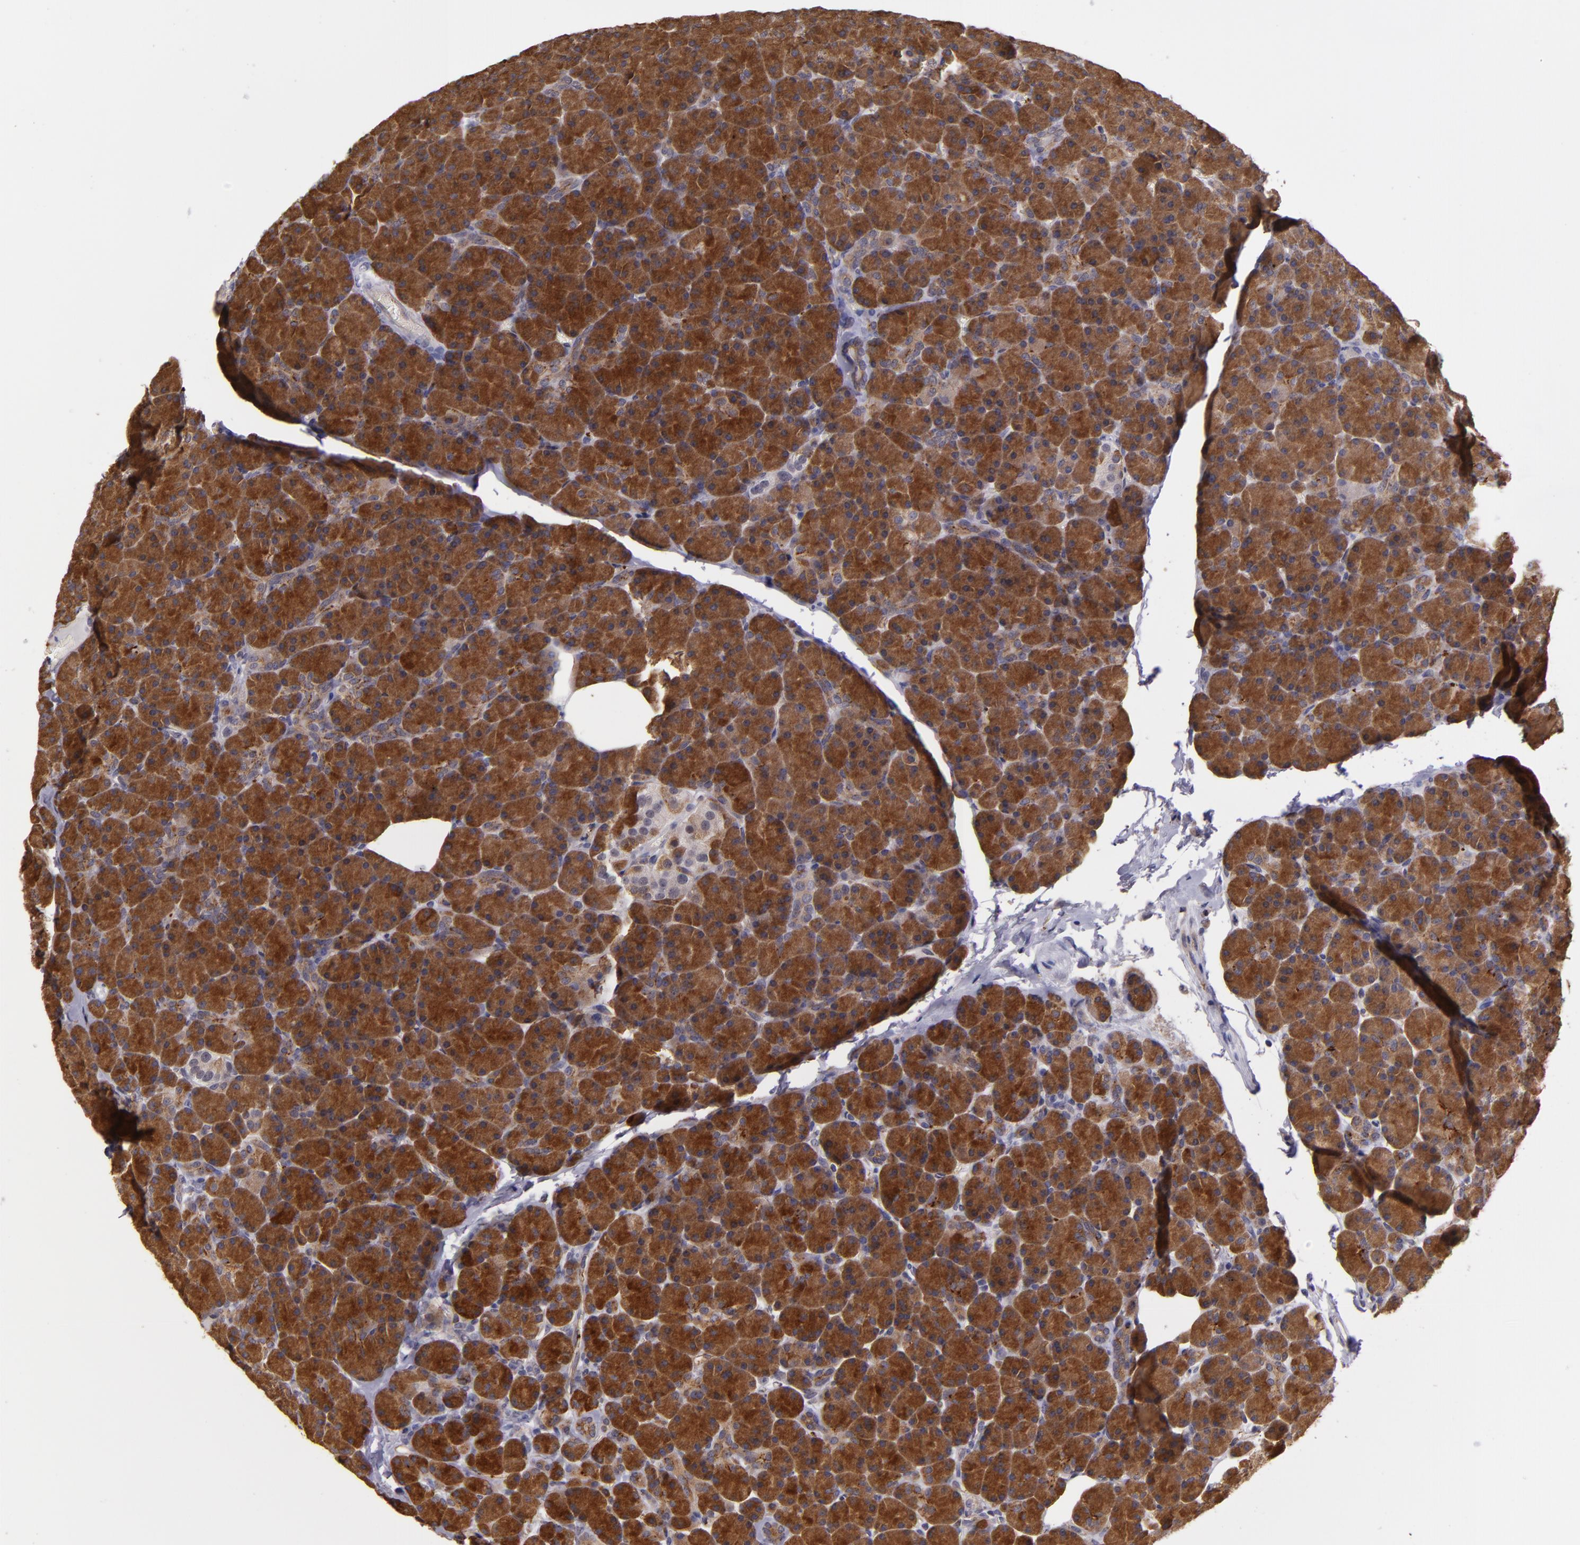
{"staining": {"intensity": "strong", "quantity": ">75%", "location": "cytoplasmic/membranous"}, "tissue": "pancreas", "cell_type": "Exocrine glandular cells", "image_type": "normal", "snomed": [{"axis": "morphology", "description": "Normal tissue, NOS"}, {"axis": "topography", "description": "Pancreas"}], "caption": "The image exhibits a brown stain indicating the presence of a protein in the cytoplasmic/membranous of exocrine glandular cells in pancreas. The protein is stained brown, and the nuclei are stained in blue (DAB (3,3'-diaminobenzidine) IHC with brightfield microscopy, high magnification).", "gene": "SYTL4", "patient": {"sex": "female", "age": 43}}